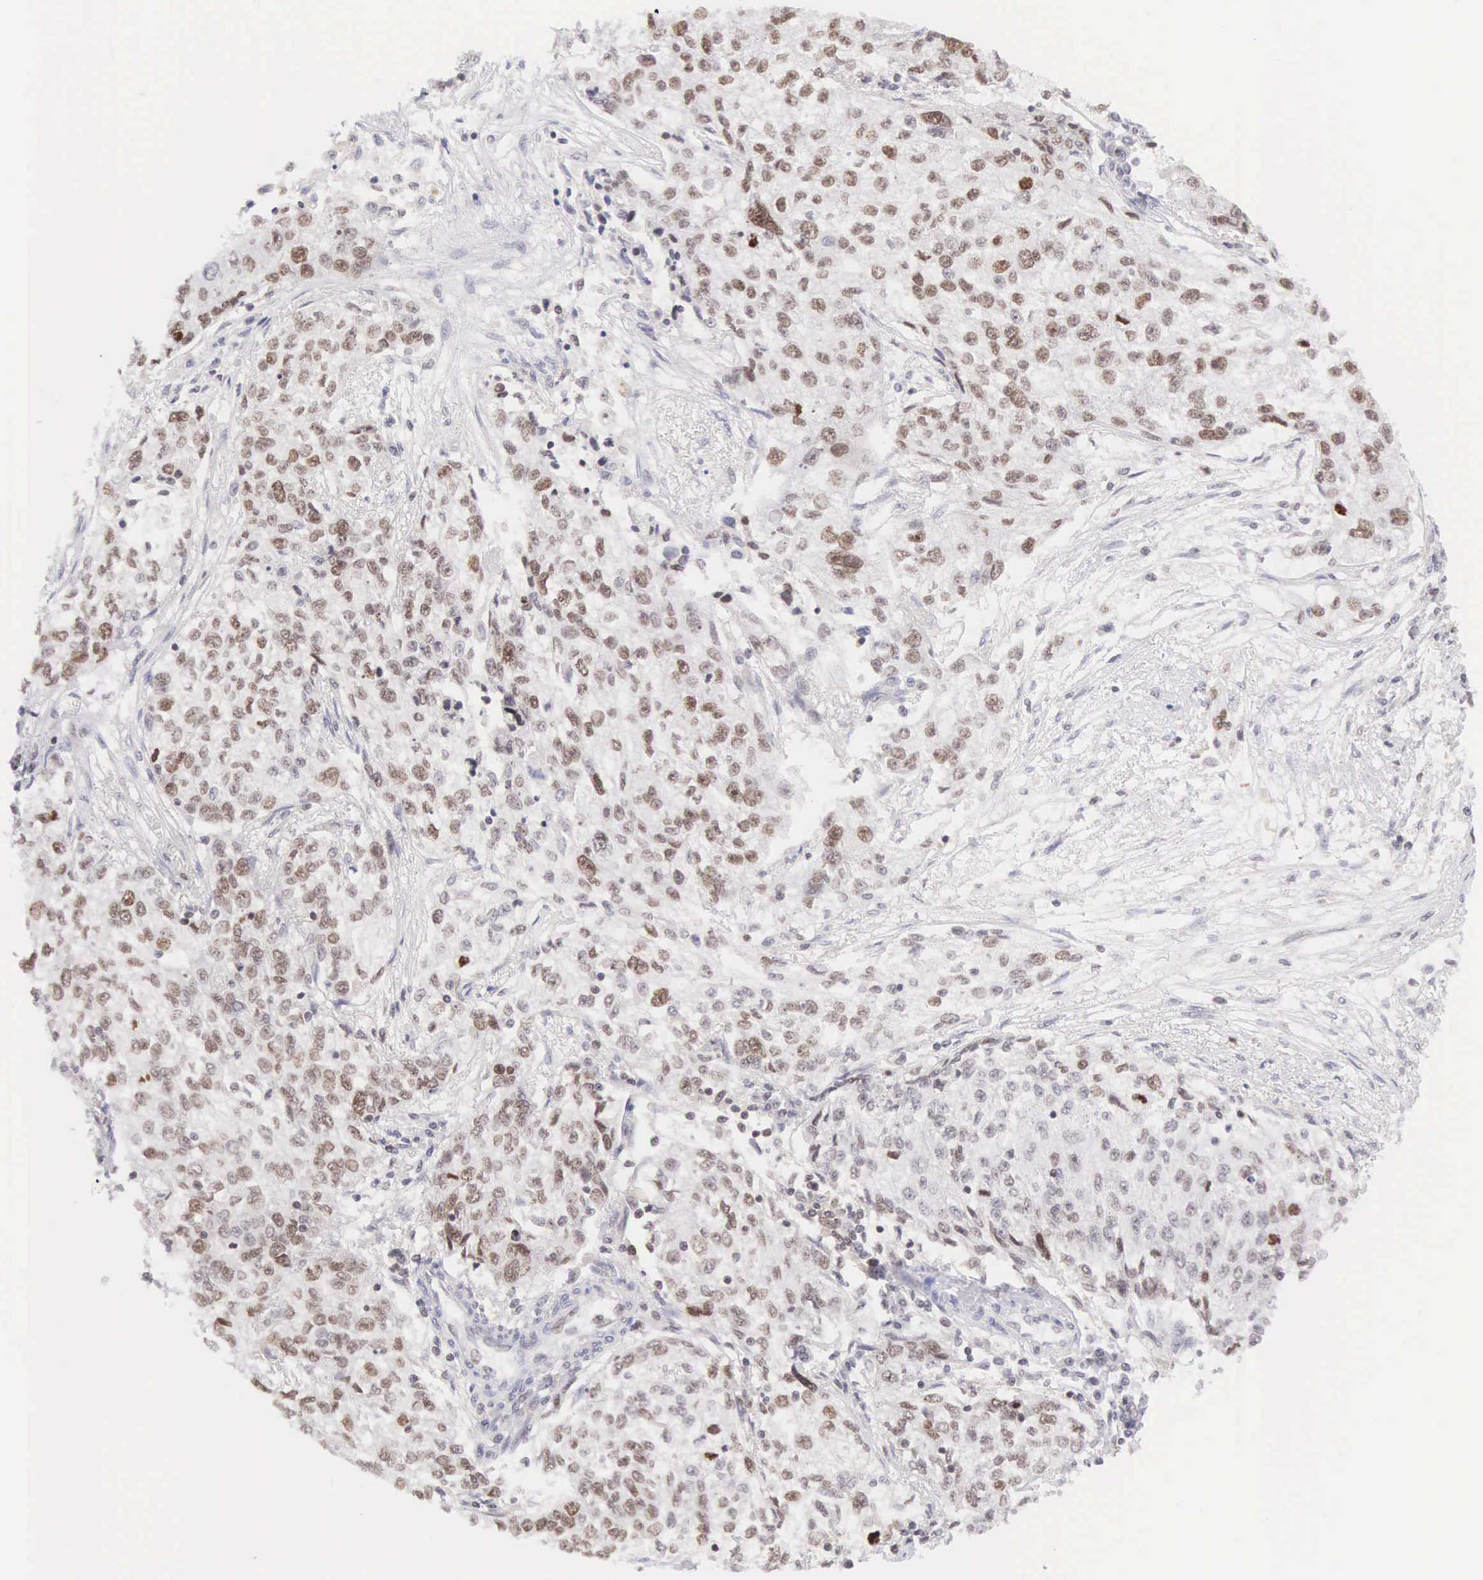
{"staining": {"intensity": "moderate", "quantity": ">75%", "location": "nuclear"}, "tissue": "cervical cancer", "cell_type": "Tumor cells", "image_type": "cancer", "snomed": [{"axis": "morphology", "description": "Squamous cell carcinoma, NOS"}, {"axis": "topography", "description": "Cervix"}], "caption": "Moderate nuclear expression is seen in about >75% of tumor cells in squamous cell carcinoma (cervical). (brown staining indicates protein expression, while blue staining denotes nuclei).", "gene": "VRK1", "patient": {"sex": "female", "age": 57}}